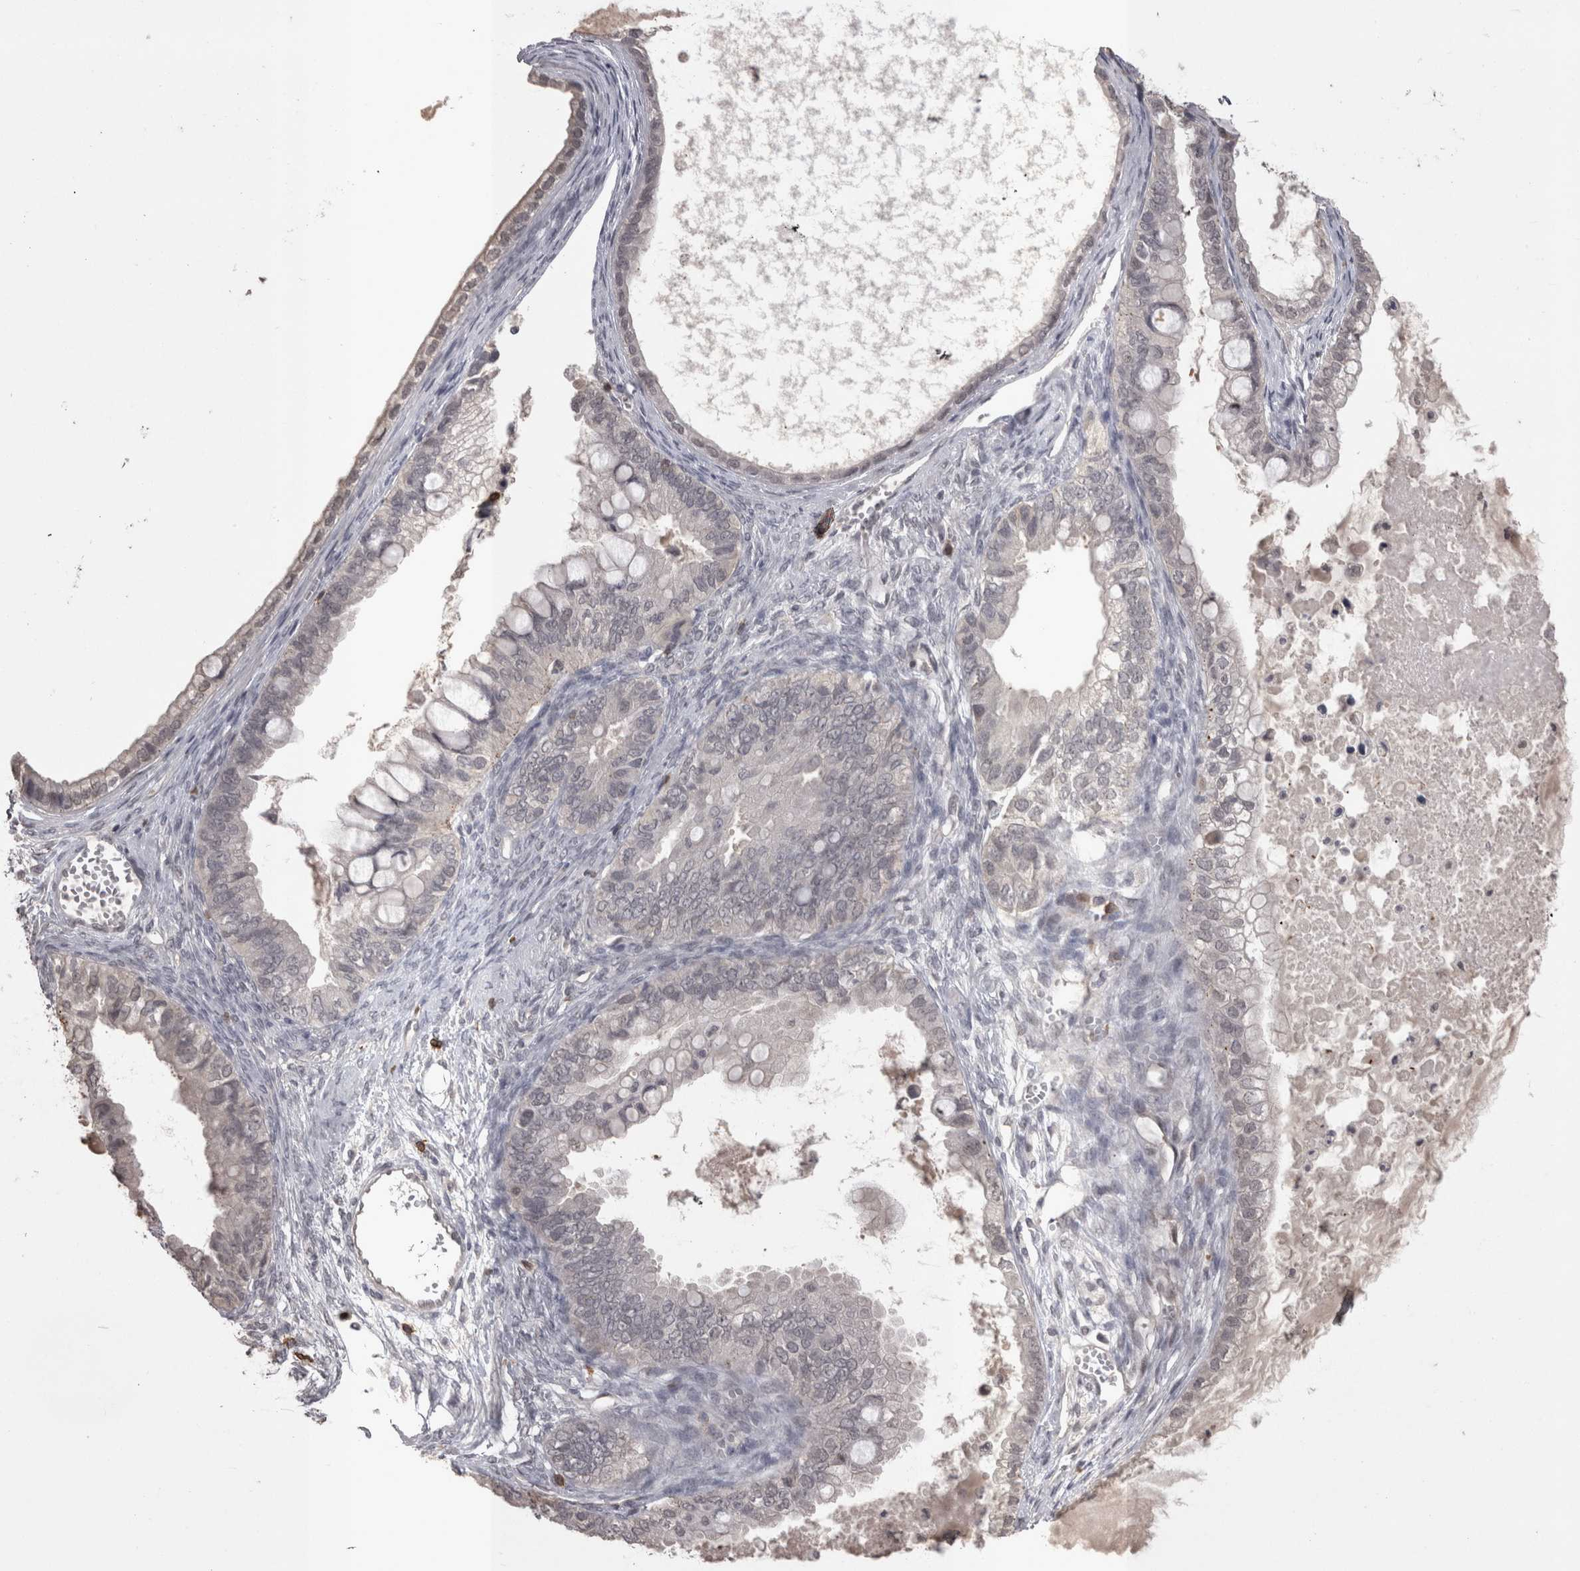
{"staining": {"intensity": "weak", "quantity": "<25%", "location": "cytoplasmic/membranous"}, "tissue": "ovarian cancer", "cell_type": "Tumor cells", "image_type": "cancer", "snomed": [{"axis": "morphology", "description": "Cystadenocarcinoma, mucinous, NOS"}, {"axis": "topography", "description": "Ovary"}], "caption": "Mucinous cystadenocarcinoma (ovarian) was stained to show a protein in brown. There is no significant staining in tumor cells.", "gene": "SKAP1", "patient": {"sex": "female", "age": 80}}